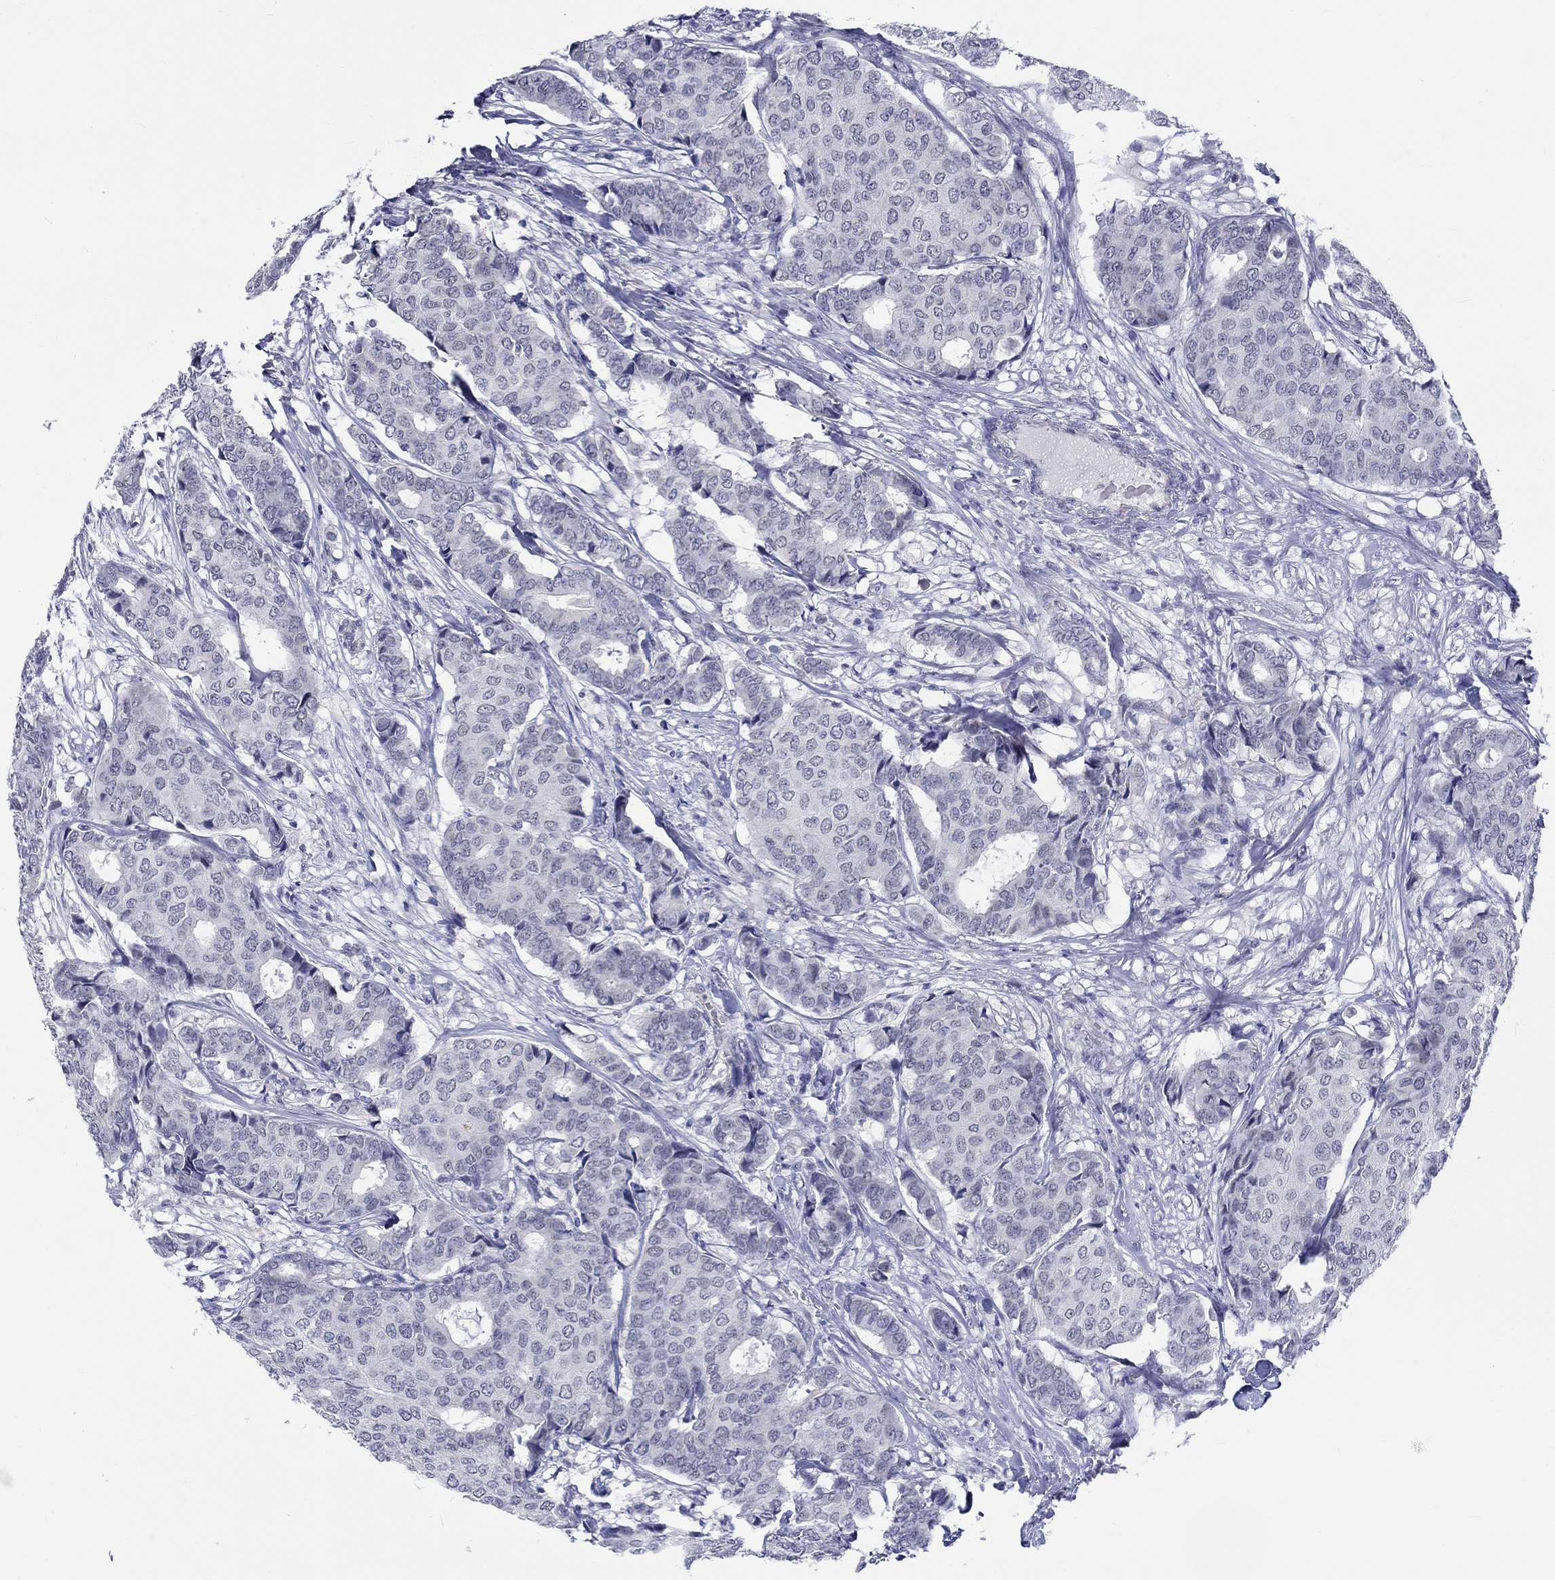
{"staining": {"intensity": "negative", "quantity": "none", "location": "none"}, "tissue": "breast cancer", "cell_type": "Tumor cells", "image_type": "cancer", "snomed": [{"axis": "morphology", "description": "Duct carcinoma"}, {"axis": "topography", "description": "Breast"}], "caption": "Immunohistochemistry (IHC) of human breast cancer (intraductal carcinoma) displays no expression in tumor cells.", "gene": "ST6GALNAC1", "patient": {"sex": "female", "age": 75}}